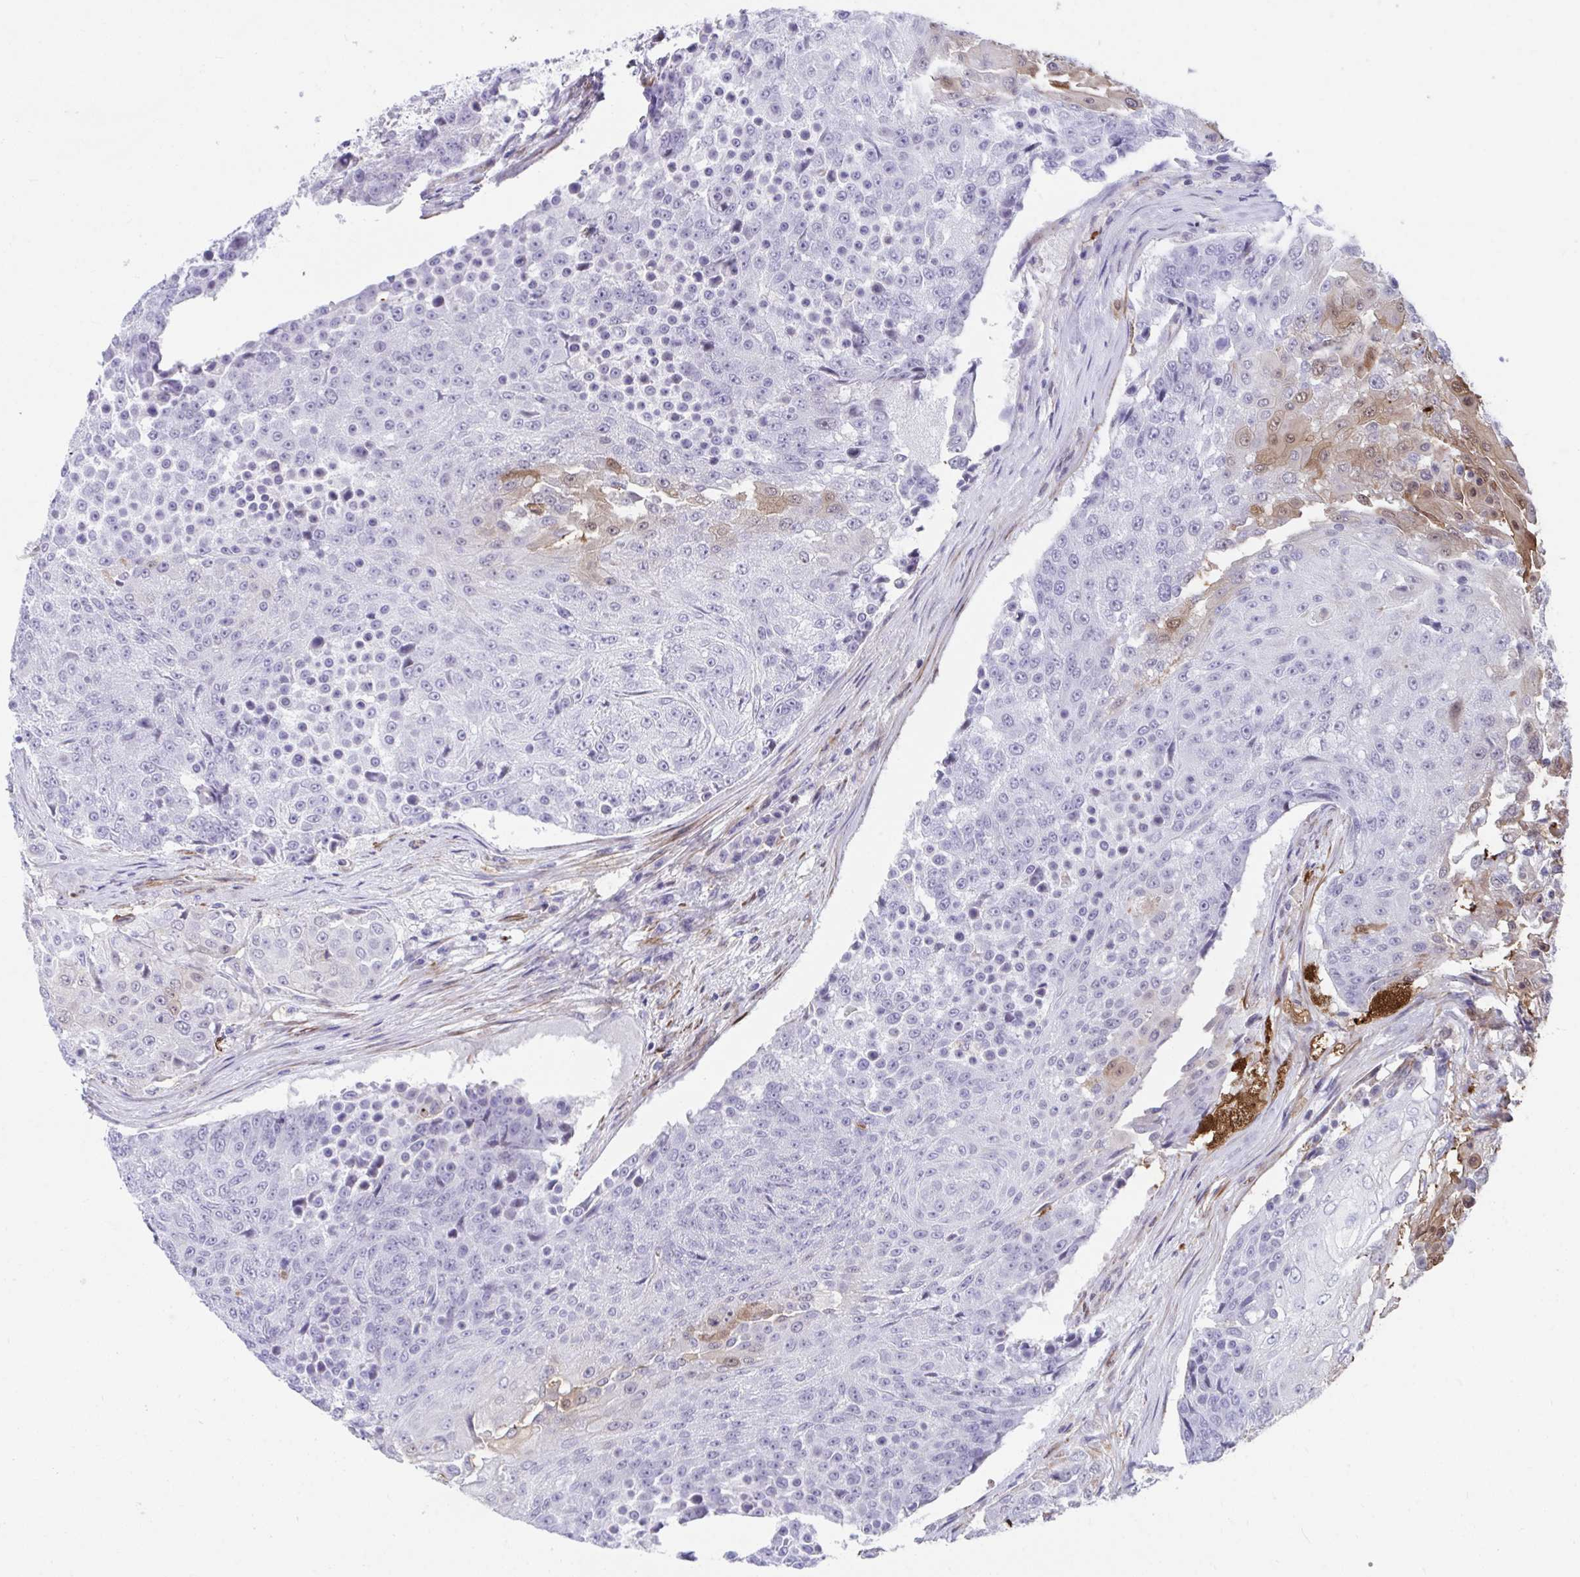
{"staining": {"intensity": "negative", "quantity": "none", "location": "none"}, "tissue": "urothelial cancer", "cell_type": "Tumor cells", "image_type": "cancer", "snomed": [{"axis": "morphology", "description": "Urothelial carcinoma, High grade"}, {"axis": "topography", "description": "Urinary bladder"}], "caption": "This is an immunohistochemistry photomicrograph of high-grade urothelial carcinoma. There is no positivity in tumor cells.", "gene": "CSTB", "patient": {"sex": "female", "age": 63}}